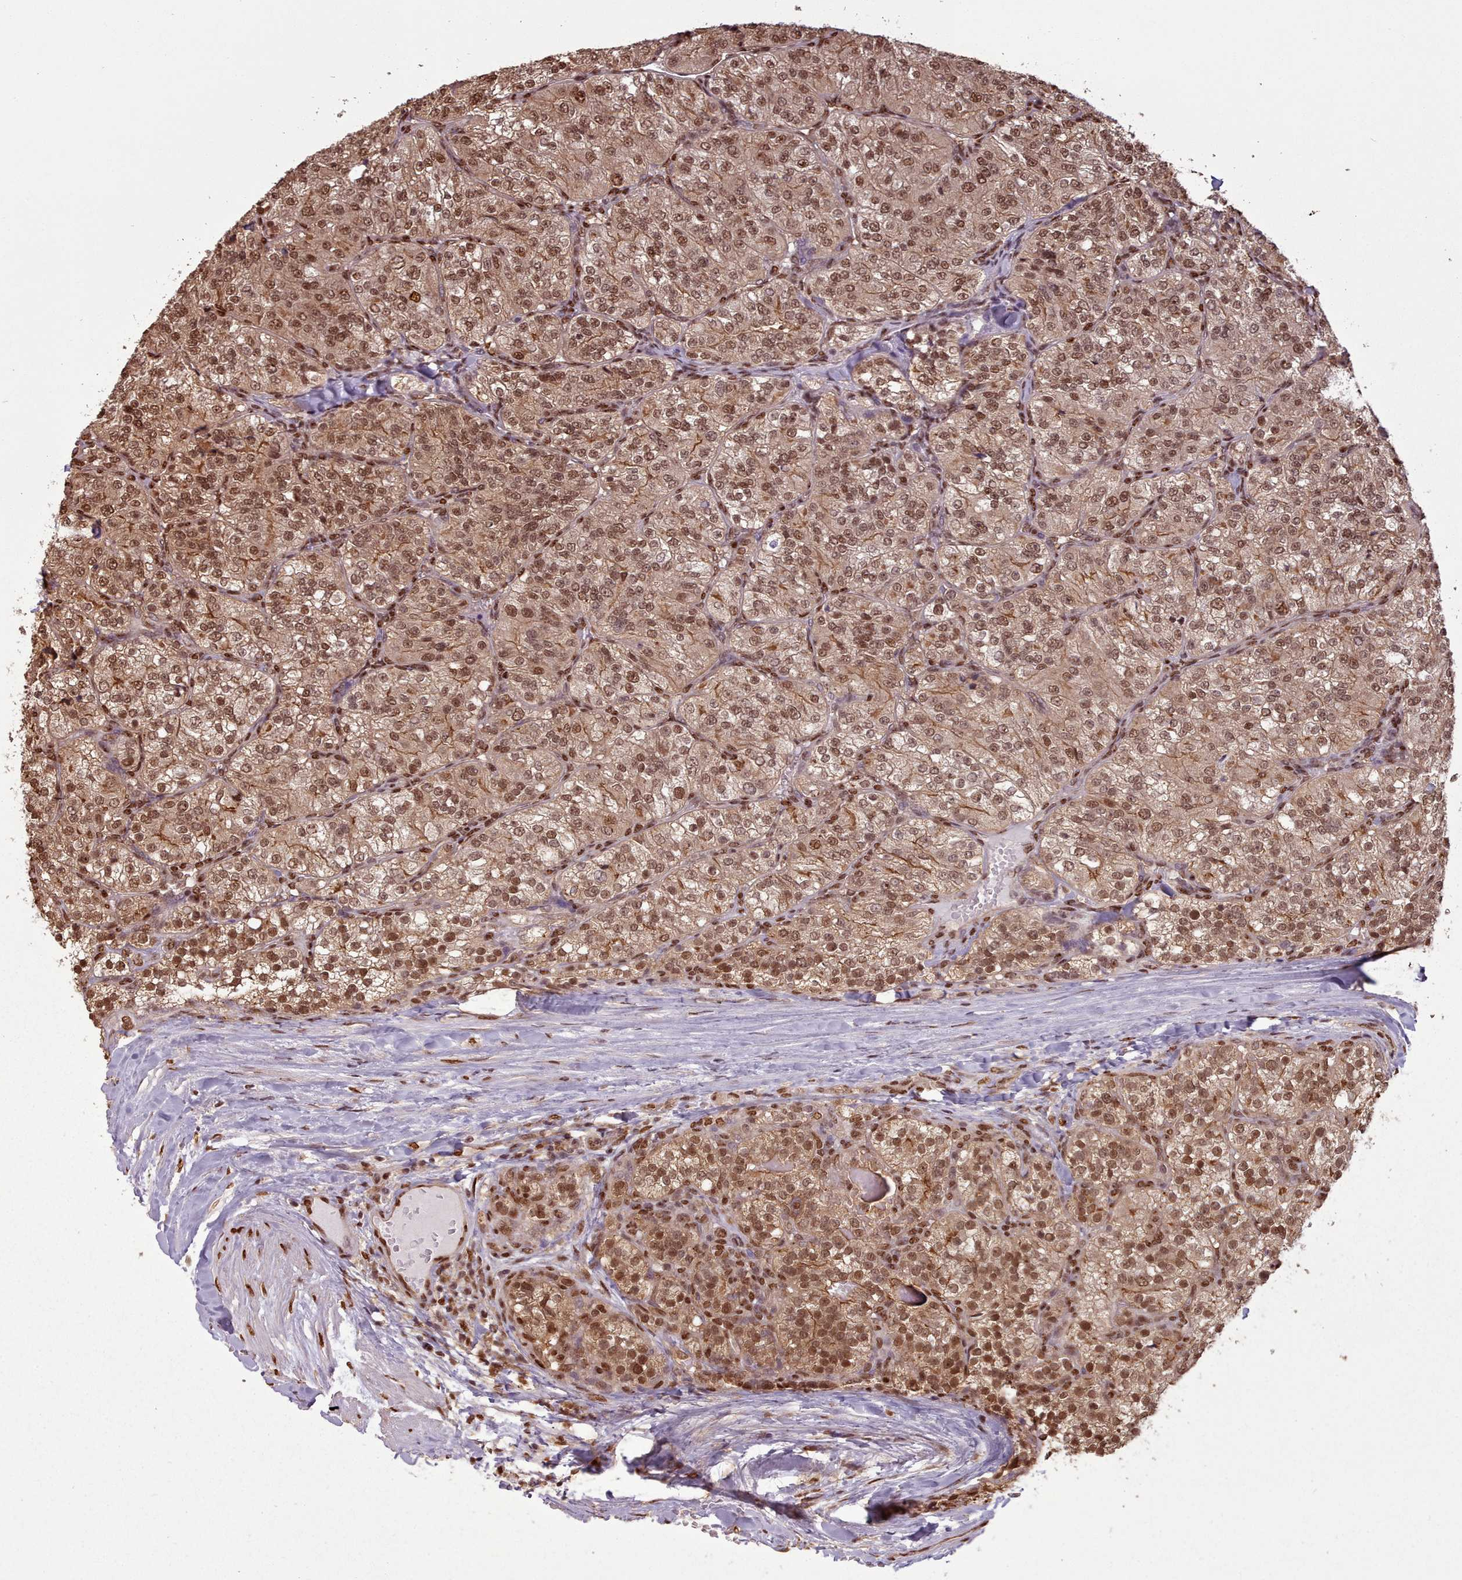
{"staining": {"intensity": "moderate", "quantity": ">75%", "location": "cytoplasmic/membranous,nuclear"}, "tissue": "renal cancer", "cell_type": "Tumor cells", "image_type": "cancer", "snomed": [{"axis": "morphology", "description": "Adenocarcinoma, NOS"}, {"axis": "topography", "description": "Kidney"}], "caption": "The immunohistochemical stain highlights moderate cytoplasmic/membranous and nuclear expression in tumor cells of renal cancer (adenocarcinoma) tissue.", "gene": "RPS27A", "patient": {"sex": "female", "age": 63}}